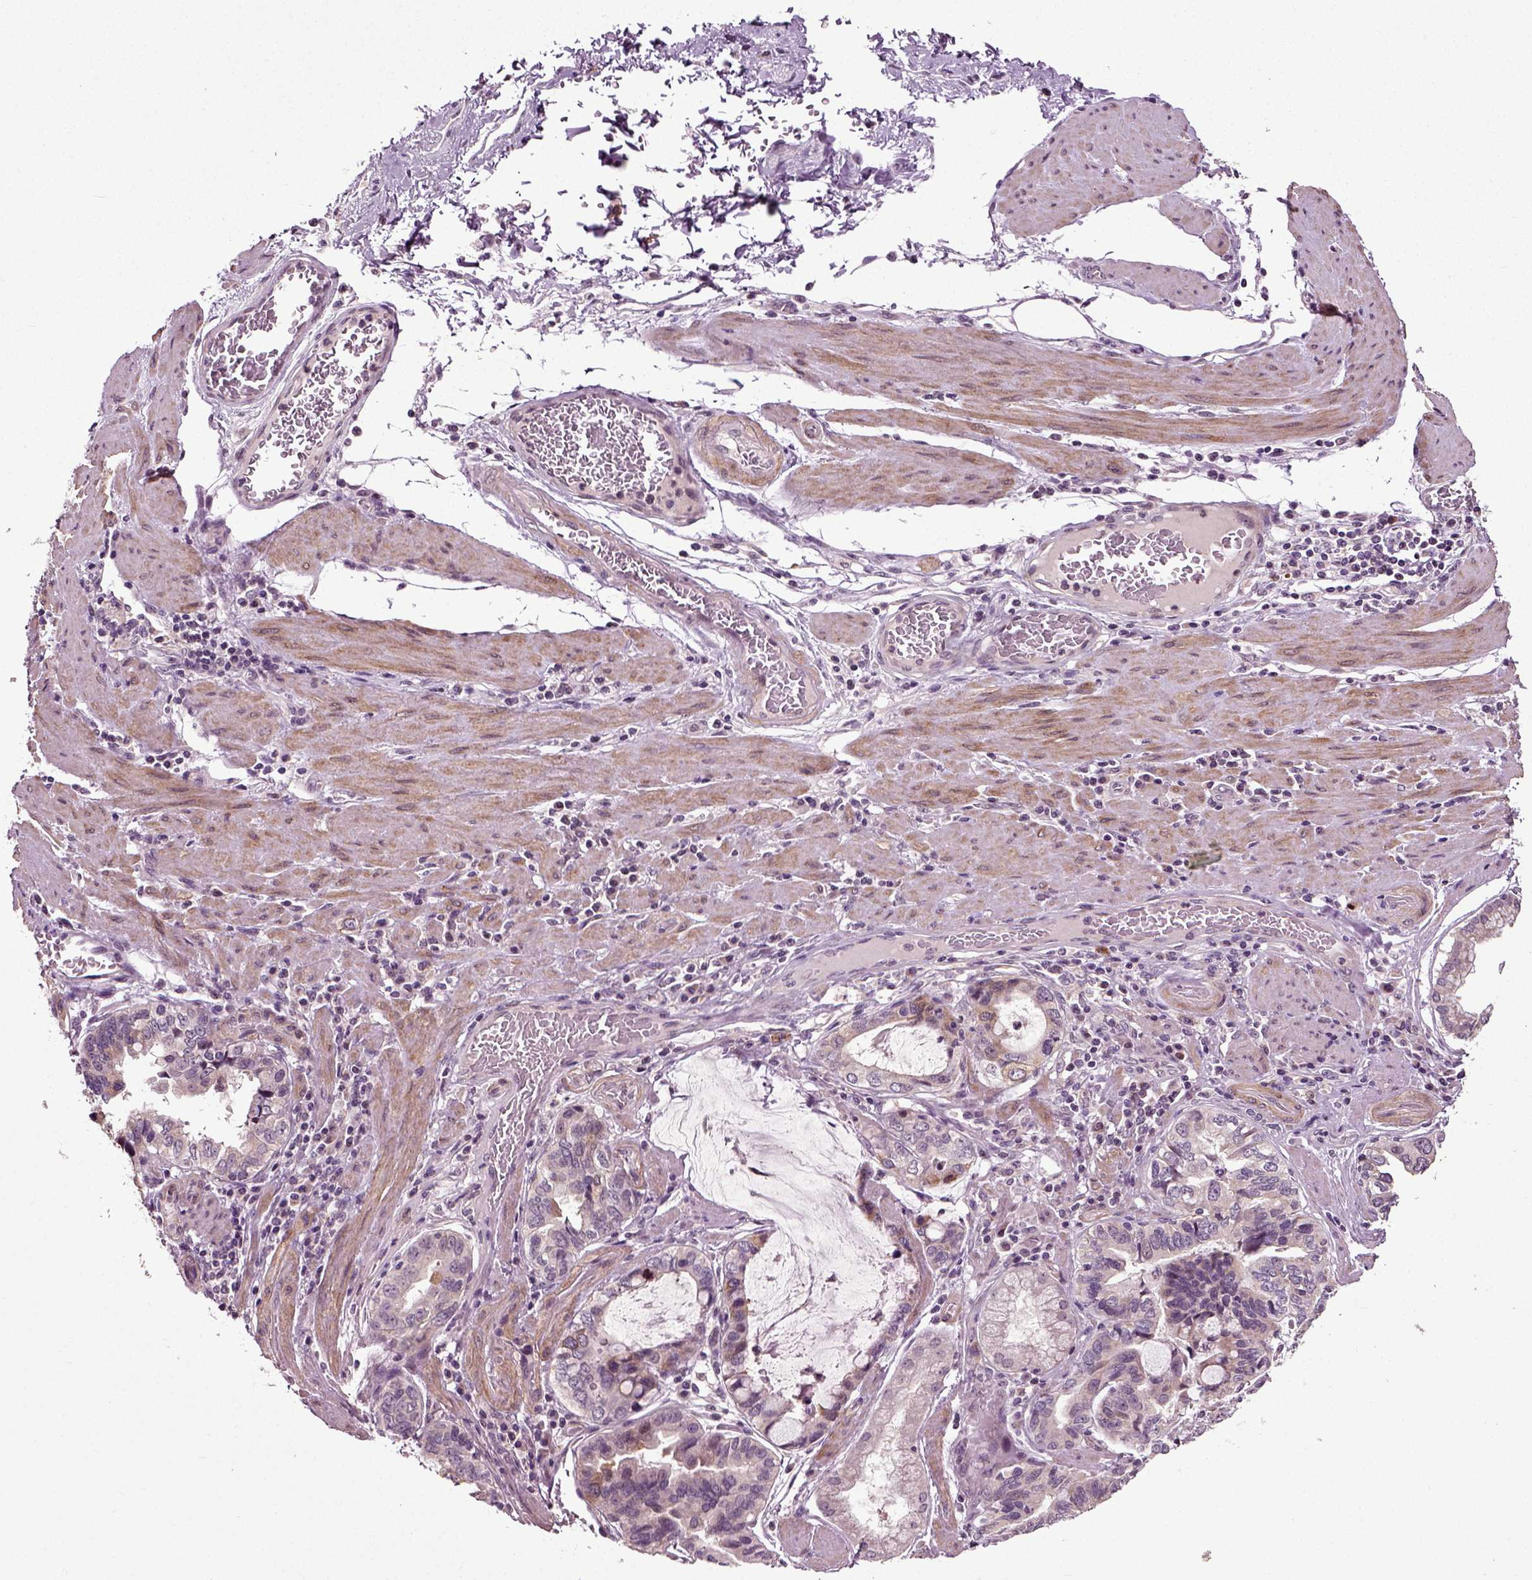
{"staining": {"intensity": "negative", "quantity": "none", "location": "none"}, "tissue": "stomach cancer", "cell_type": "Tumor cells", "image_type": "cancer", "snomed": [{"axis": "morphology", "description": "Adenocarcinoma, NOS"}, {"axis": "topography", "description": "Stomach, lower"}], "caption": "A photomicrograph of stomach cancer (adenocarcinoma) stained for a protein shows no brown staining in tumor cells. The staining was performed using DAB (3,3'-diaminobenzidine) to visualize the protein expression in brown, while the nuclei were stained in blue with hematoxylin (Magnification: 20x).", "gene": "KNSTRN", "patient": {"sex": "female", "age": 76}}